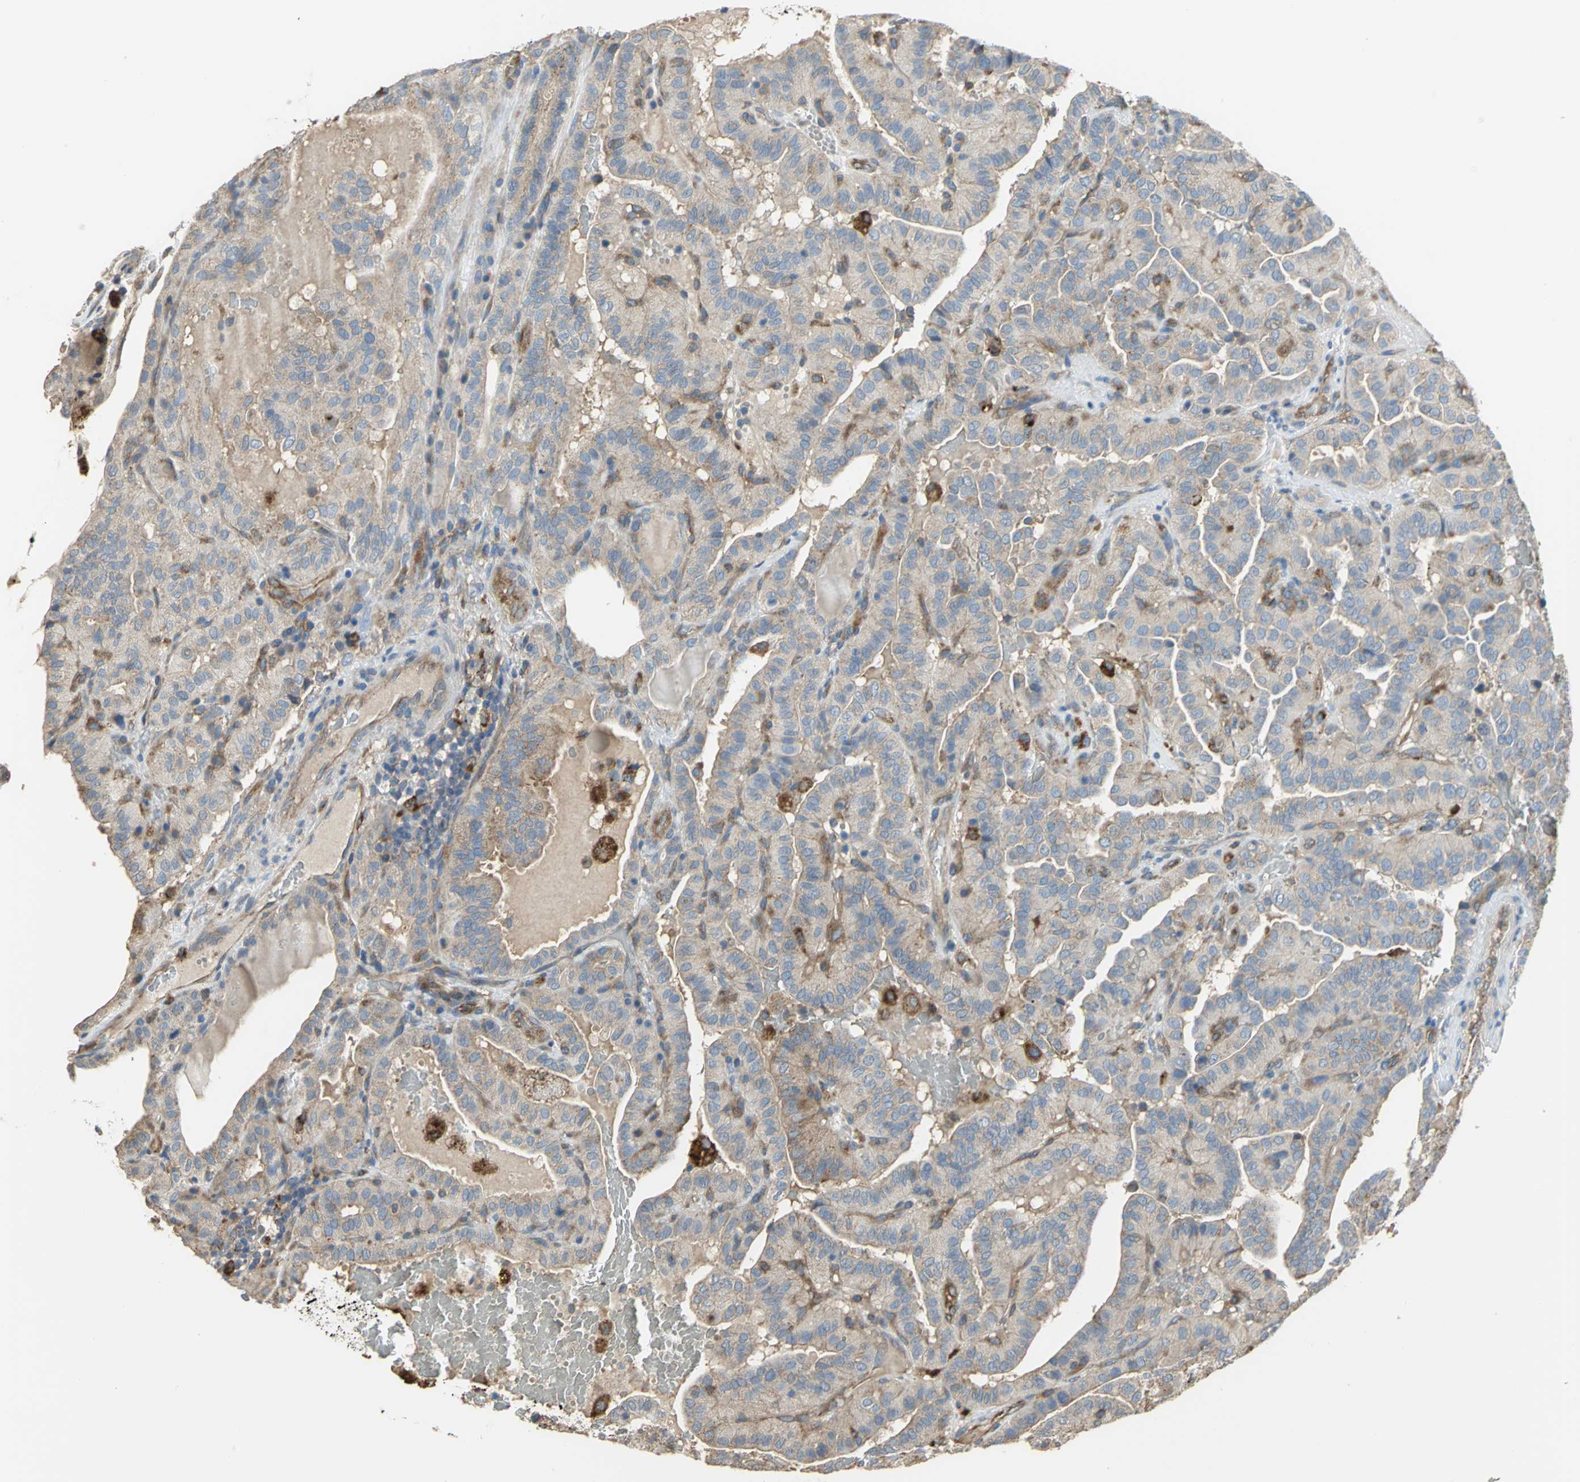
{"staining": {"intensity": "weak", "quantity": ">75%", "location": "cytoplasmic/membranous"}, "tissue": "thyroid cancer", "cell_type": "Tumor cells", "image_type": "cancer", "snomed": [{"axis": "morphology", "description": "Papillary adenocarcinoma, NOS"}, {"axis": "topography", "description": "Thyroid gland"}], "caption": "Thyroid cancer stained for a protein (brown) shows weak cytoplasmic/membranous positive staining in about >75% of tumor cells.", "gene": "DIAPH2", "patient": {"sex": "male", "age": 77}}